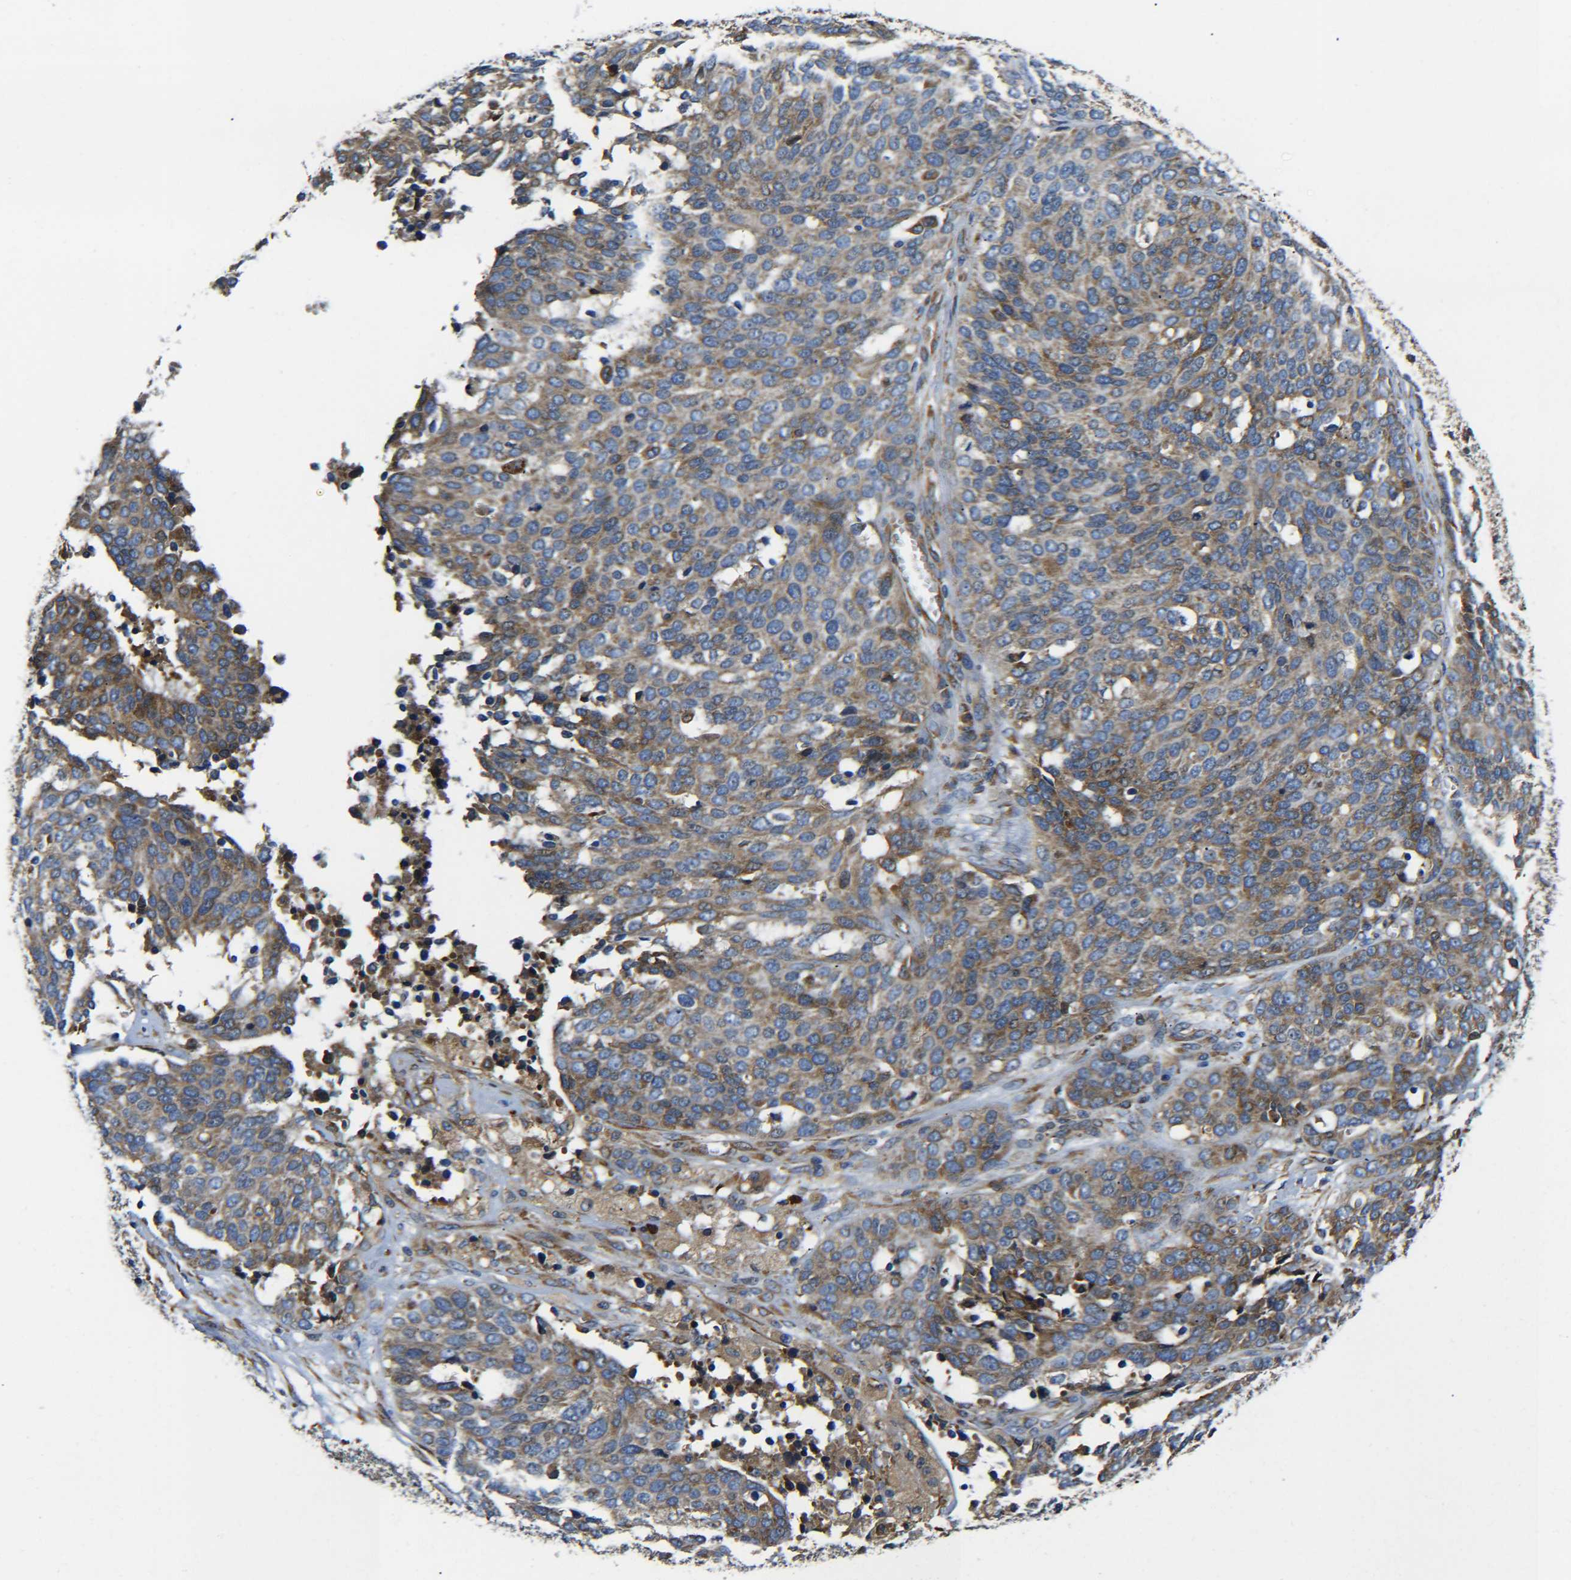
{"staining": {"intensity": "moderate", "quantity": "<25%", "location": "cytoplasmic/membranous"}, "tissue": "ovarian cancer", "cell_type": "Tumor cells", "image_type": "cancer", "snomed": [{"axis": "morphology", "description": "Cystadenocarcinoma, serous, NOS"}, {"axis": "topography", "description": "Ovary"}], "caption": "Immunohistochemistry image of ovarian cancer stained for a protein (brown), which displays low levels of moderate cytoplasmic/membranous staining in approximately <25% of tumor cells.", "gene": "PREB", "patient": {"sex": "female", "age": 44}}